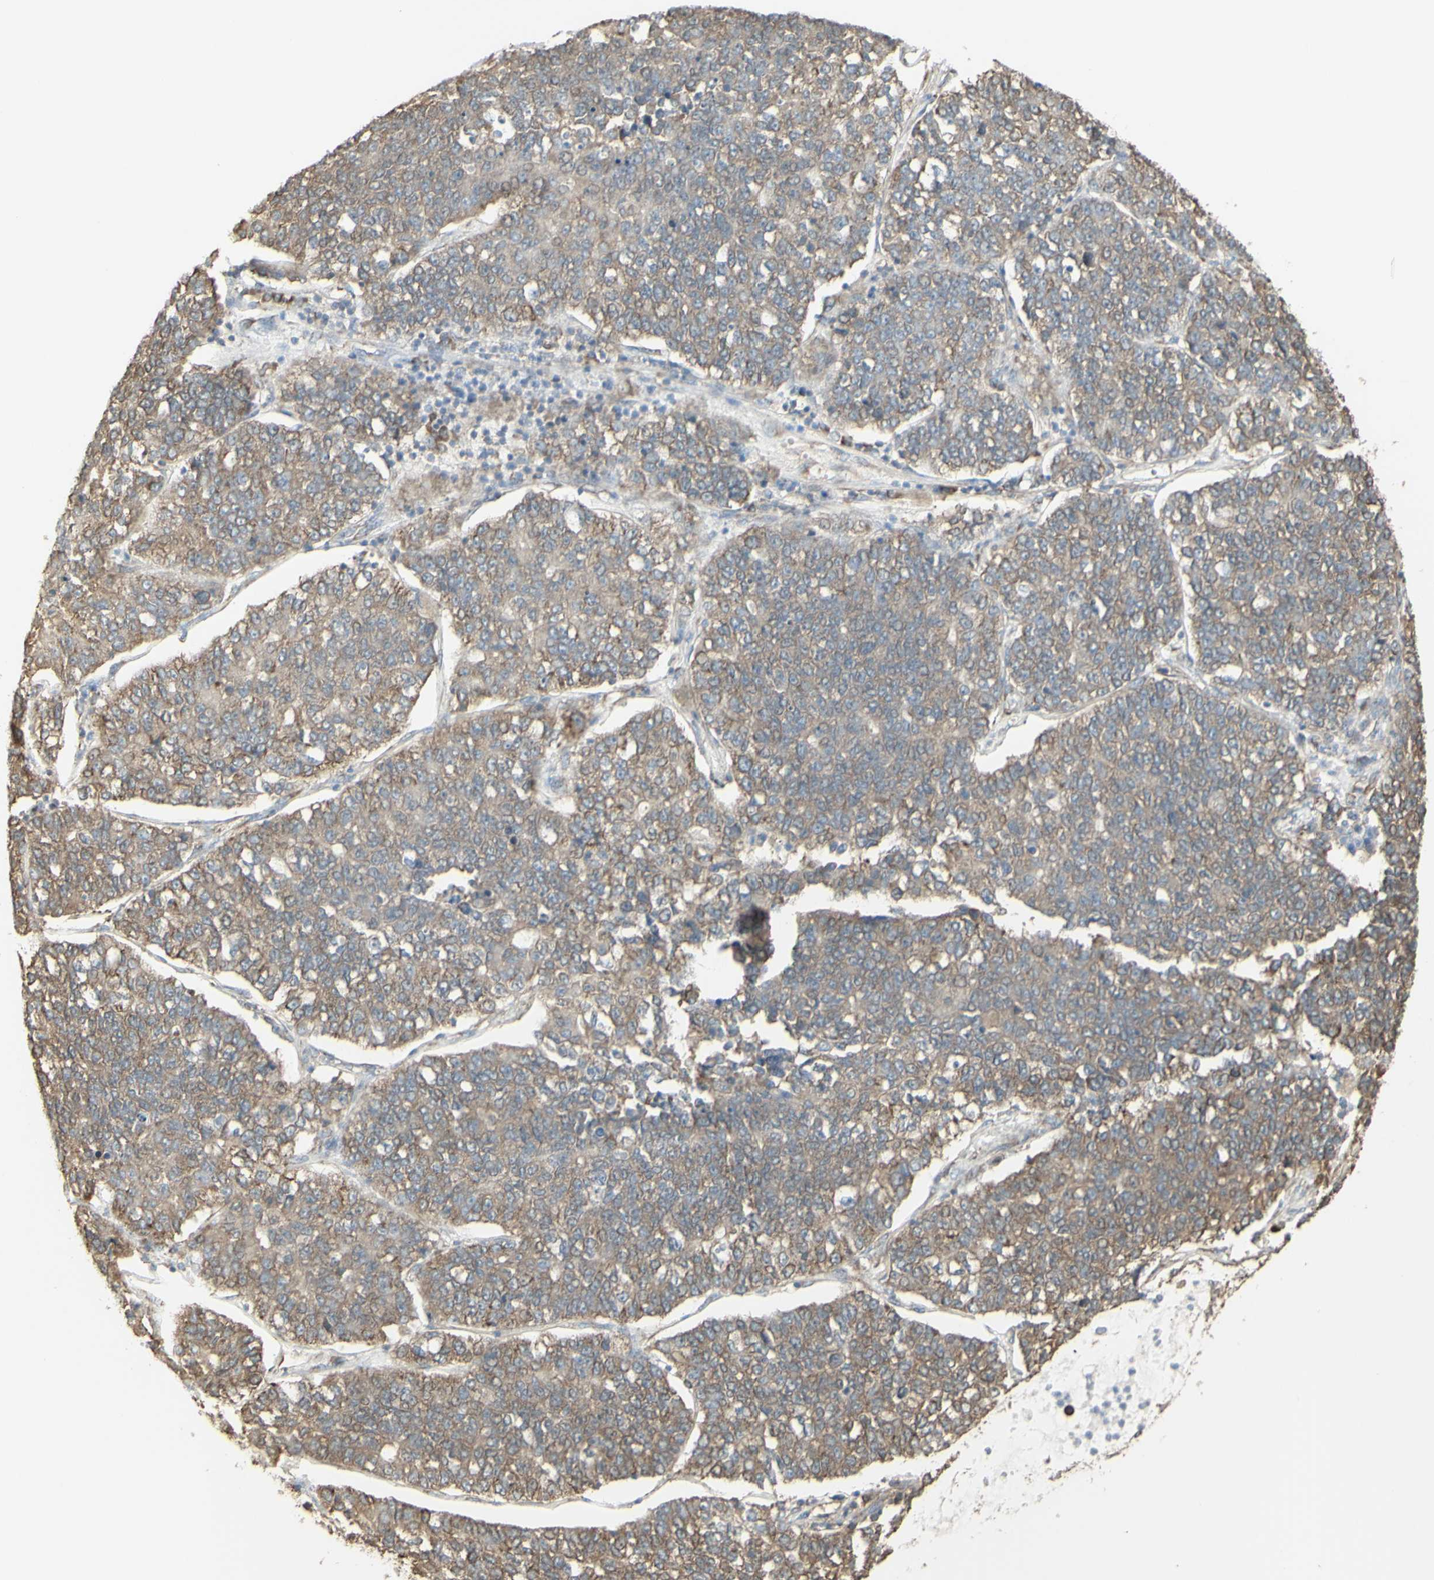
{"staining": {"intensity": "weak", "quantity": ">75%", "location": "cytoplasmic/membranous"}, "tissue": "lung cancer", "cell_type": "Tumor cells", "image_type": "cancer", "snomed": [{"axis": "morphology", "description": "Adenocarcinoma, NOS"}, {"axis": "topography", "description": "Lung"}], "caption": "IHC (DAB) staining of lung cancer (adenocarcinoma) exhibits weak cytoplasmic/membranous protein staining in approximately >75% of tumor cells. (DAB (3,3'-diaminobenzidine) = brown stain, brightfield microscopy at high magnification).", "gene": "EEF1B2", "patient": {"sex": "male", "age": 49}}